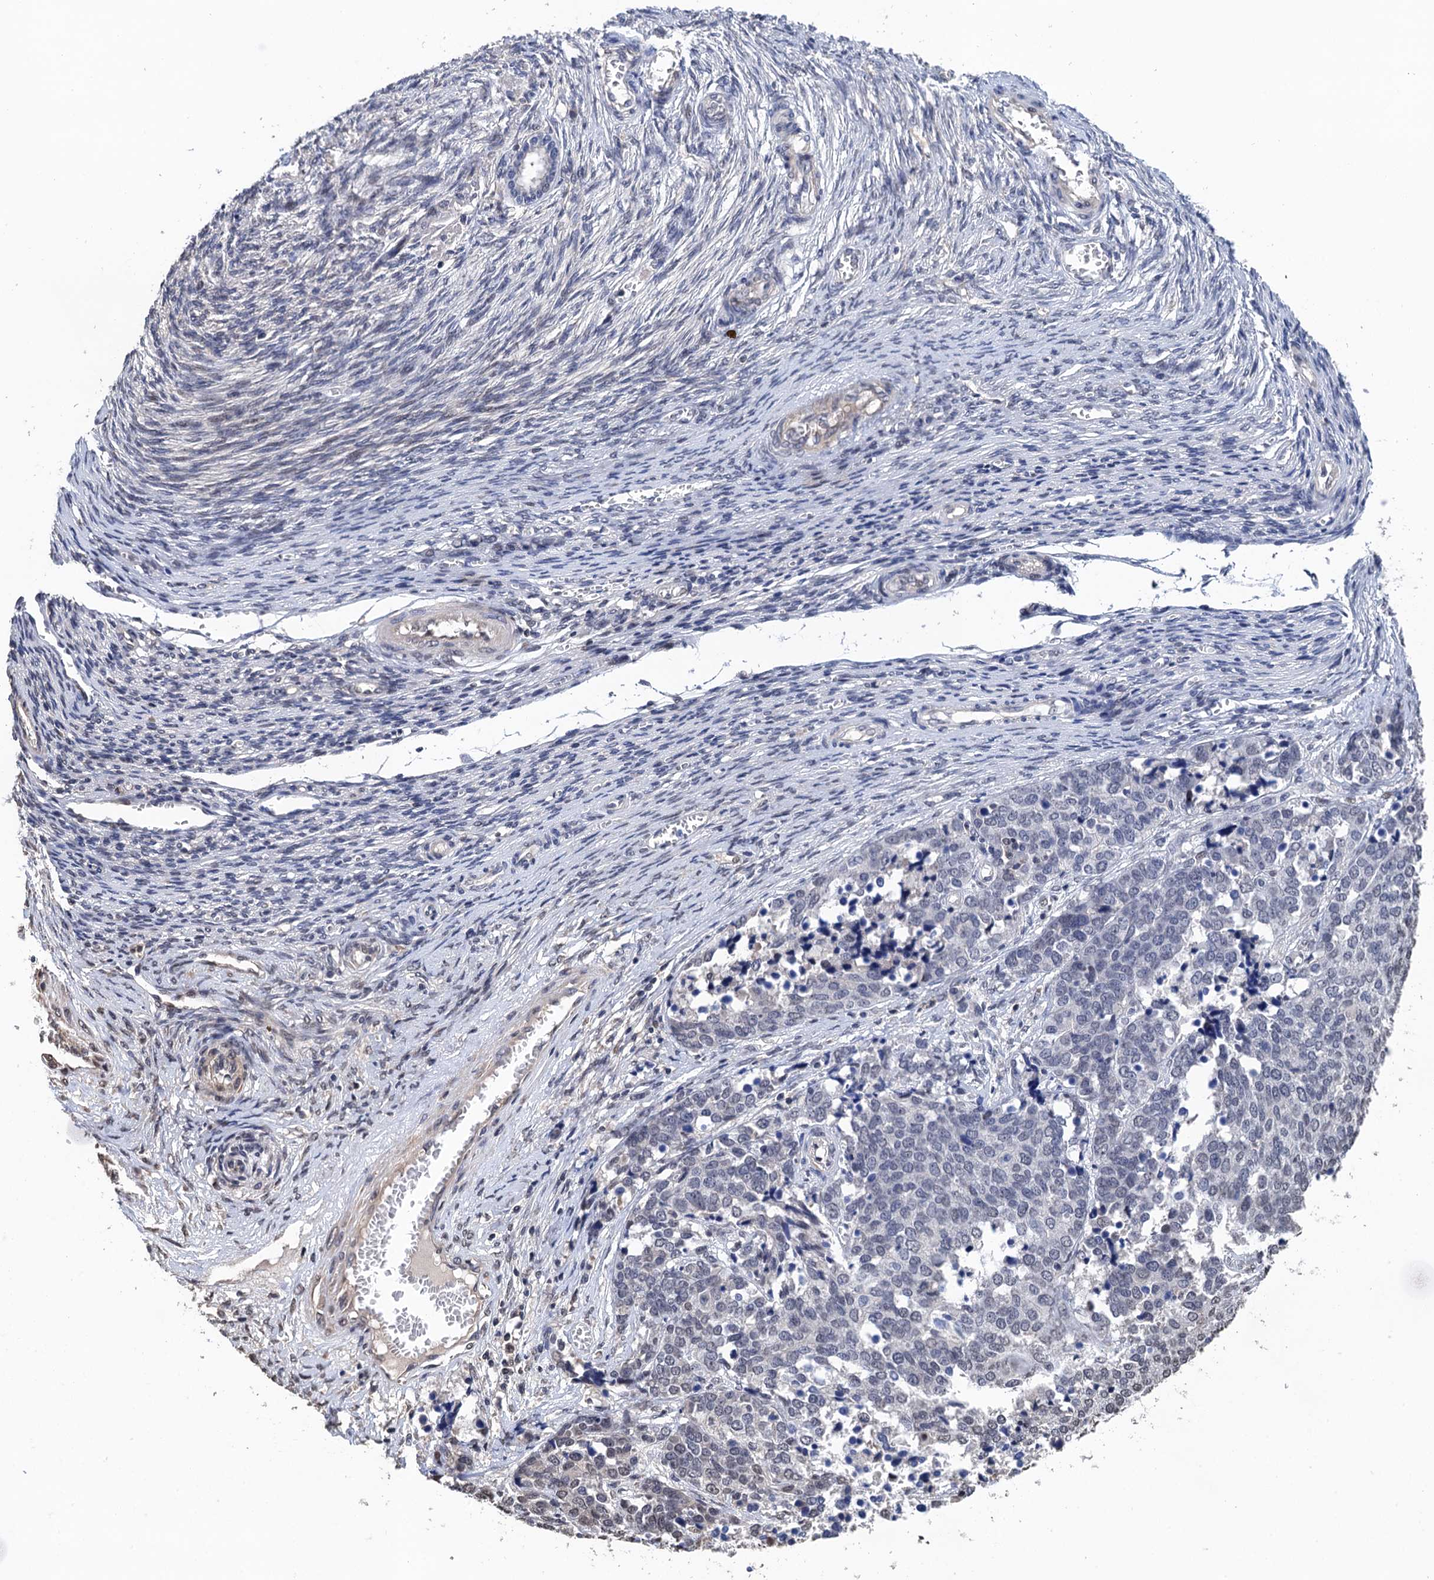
{"staining": {"intensity": "negative", "quantity": "none", "location": "none"}, "tissue": "ovarian cancer", "cell_type": "Tumor cells", "image_type": "cancer", "snomed": [{"axis": "morphology", "description": "Cystadenocarcinoma, serous, NOS"}, {"axis": "topography", "description": "Ovary"}], "caption": "There is no significant staining in tumor cells of ovarian cancer.", "gene": "ART5", "patient": {"sex": "female", "age": 44}}